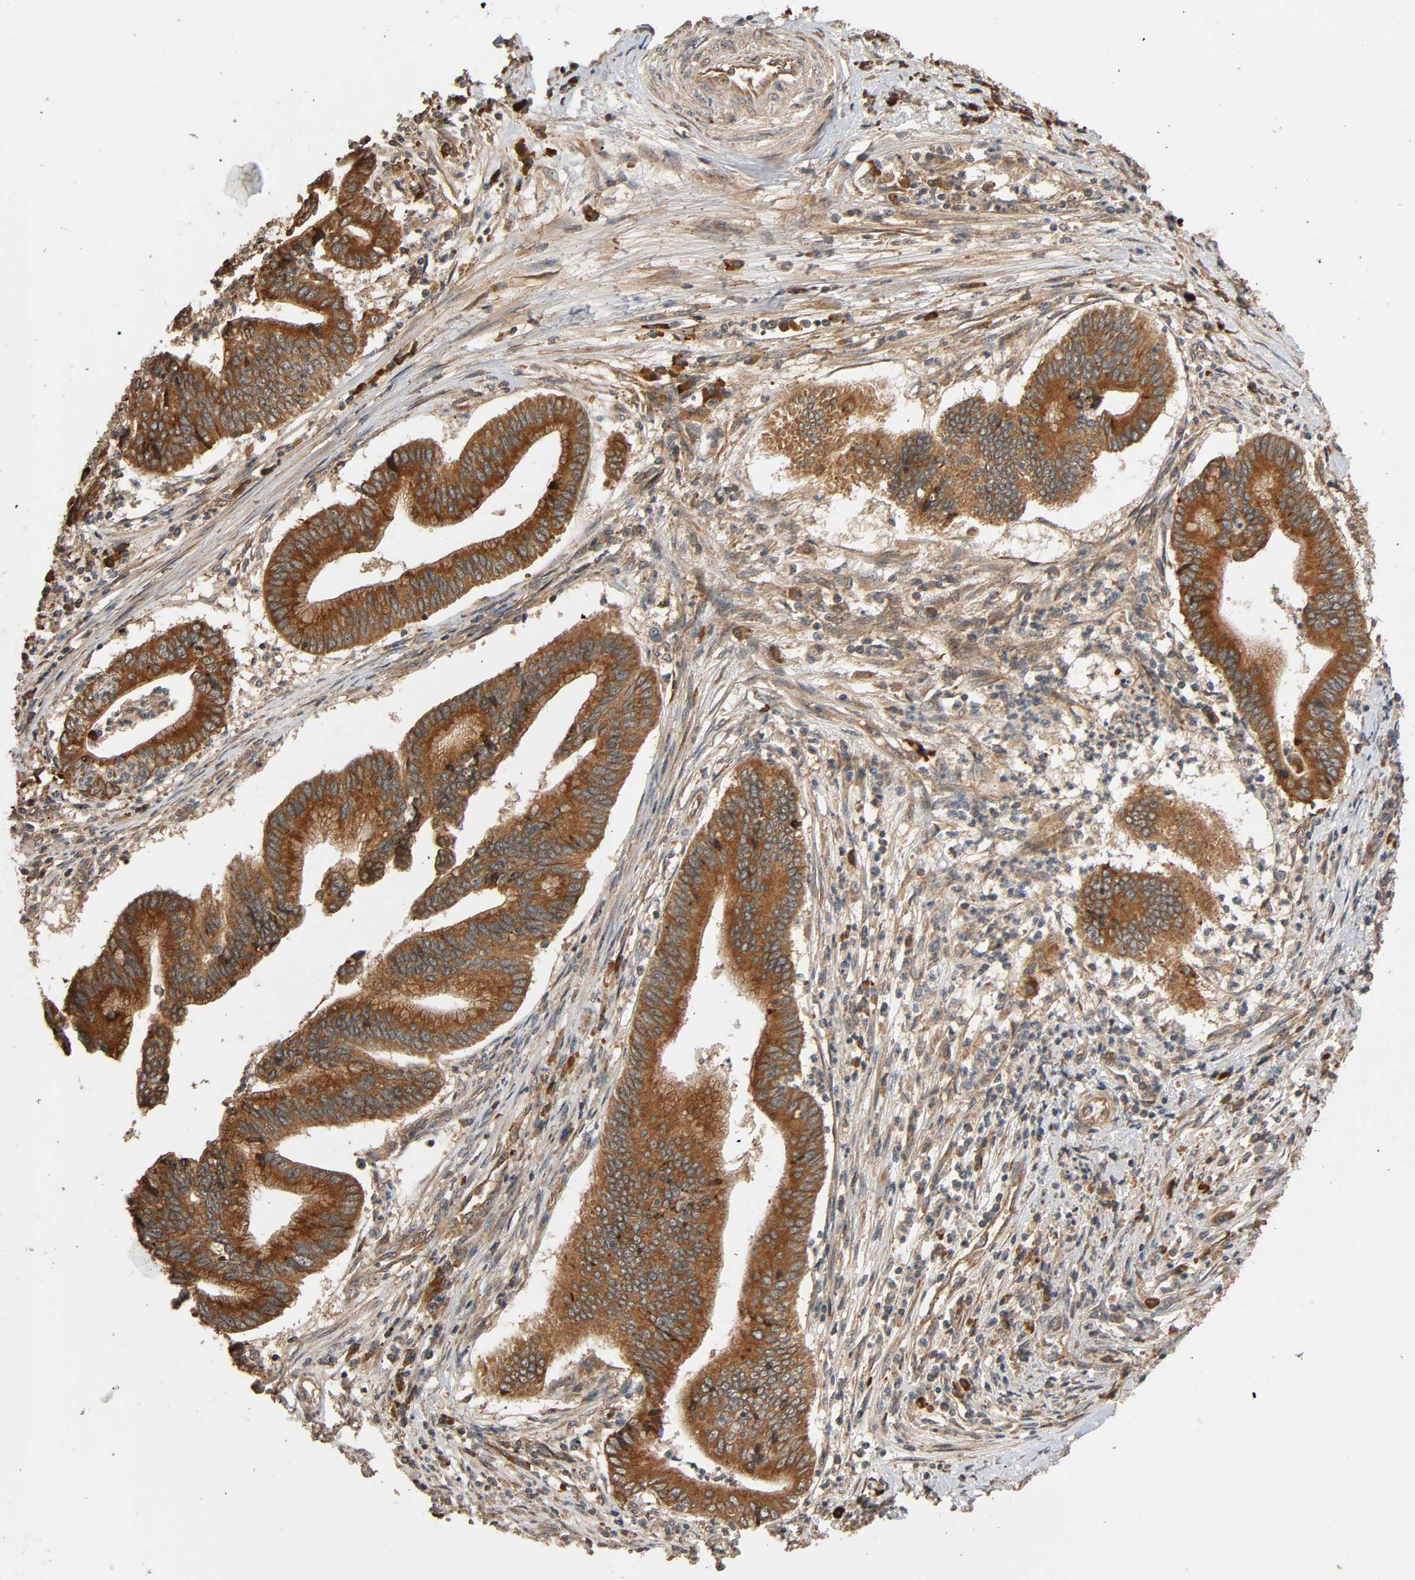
{"staining": {"intensity": "strong", "quantity": ">75%", "location": "cytoplasmic/membranous"}, "tissue": "cervical cancer", "cell_type": "Tumor cells", "image_type": "cancer", "snomed": [{"axis": "morphology", "description": "Adenocarcinoma, NOS"}, {"axis": "topography", "description": "Cervix"}], "caption": "Protein expression analysis of human cervical cancer reveals strong cytoplasmic/membranous expression in about >75% of tumor cells.", "gene": "MAP3K8", "patient": {"sex": "female", "age": 36}}